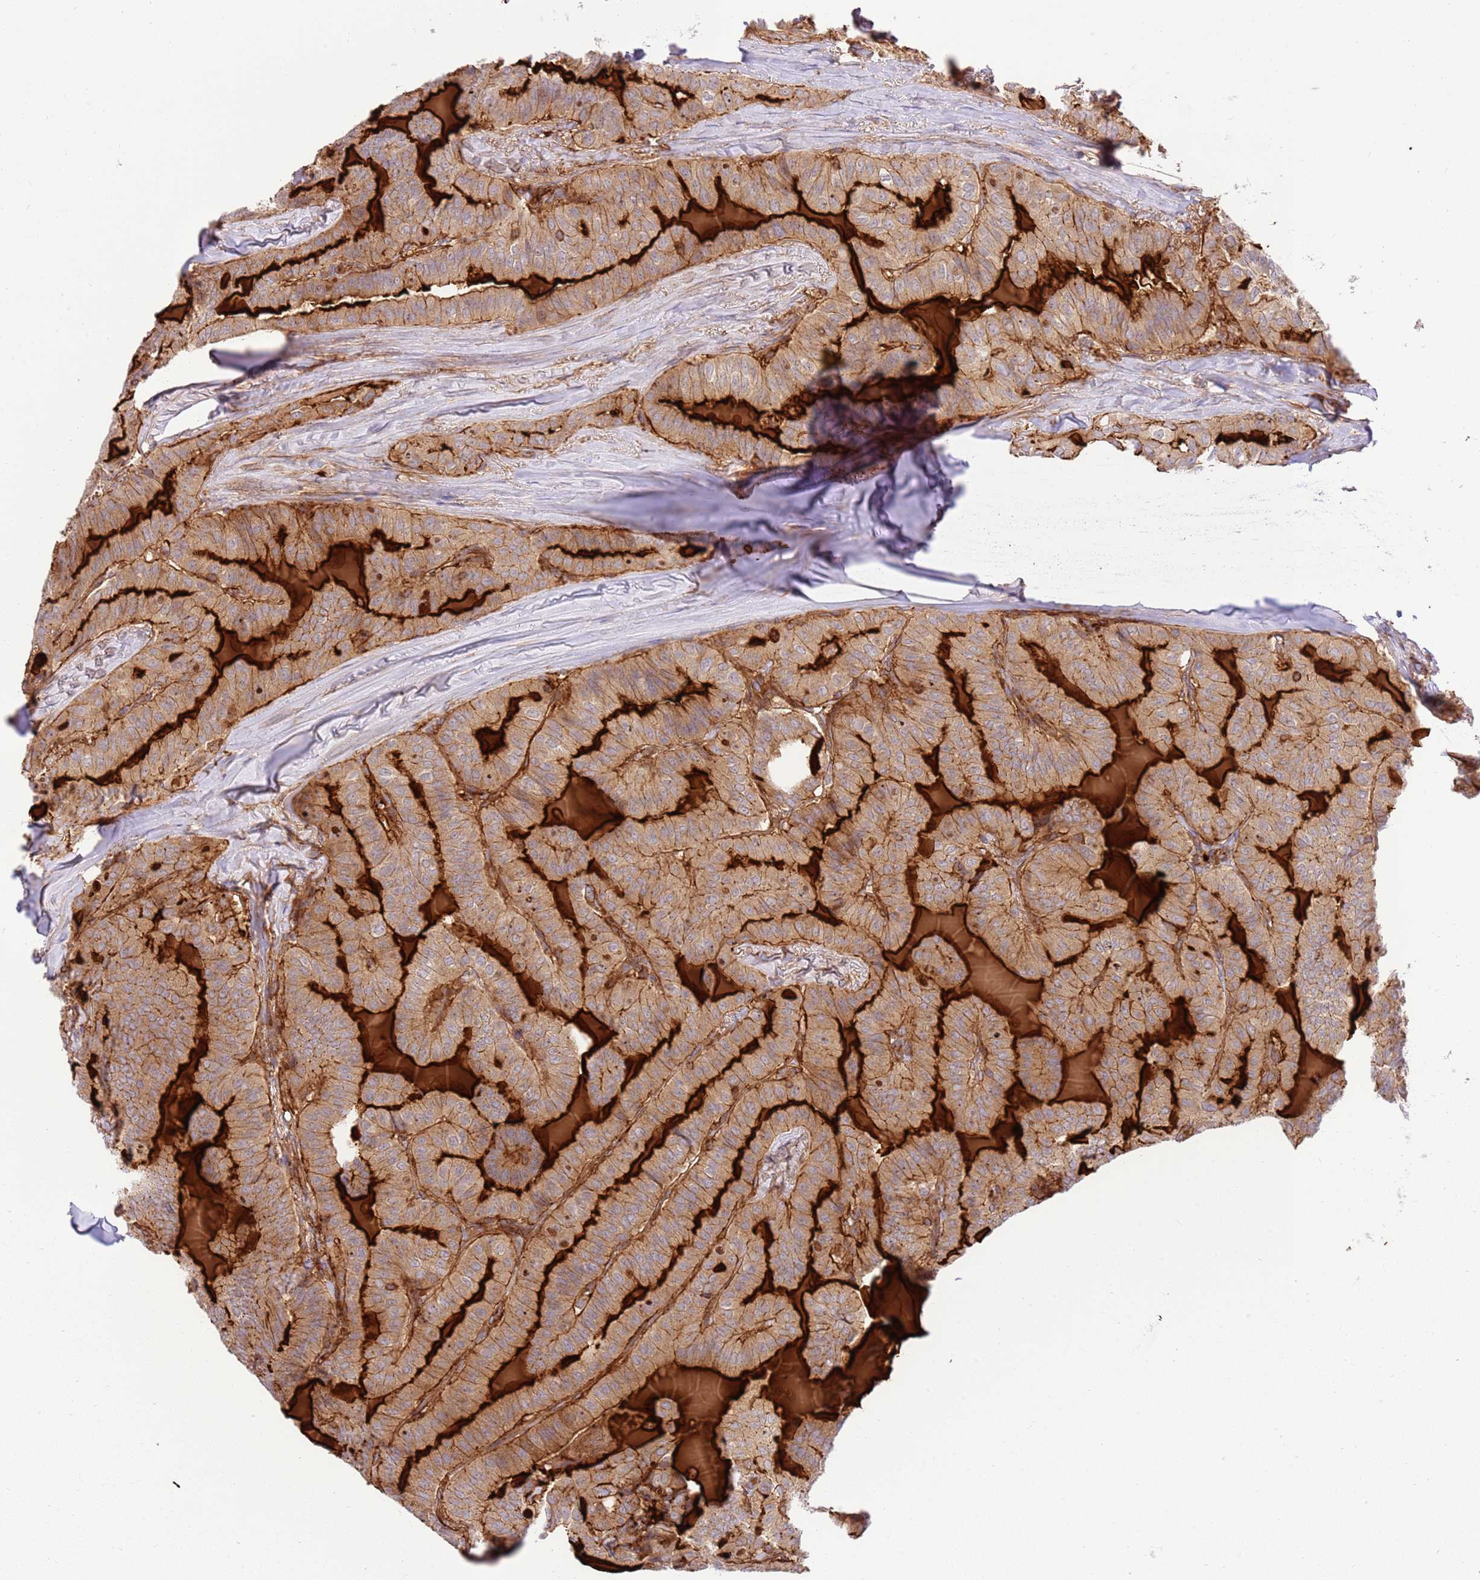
{"staining": {"intensity": "moderate", "quantity": ">75%", "location": "cytoplasmic/membranous"}, "tissue": "thyroid cancer", "cell_type": "Tumor cells", "image_type": "cancer", "snomed": [{"axis": "morphology", "description": "Papillary adenocarcinoma, NOS"}, {"axis": "topography", "description": "Thyroid gland"}], "caption": "Approximately >75% of tumor cells in human thyroid papillary adenocarcinoma exhibit moderate cytoplasmic/membranous protein staining as visualized by brown immunohistochemical staining.", "gene": "EFCAB8", "patient": {"sex": "female", "age": 68}}